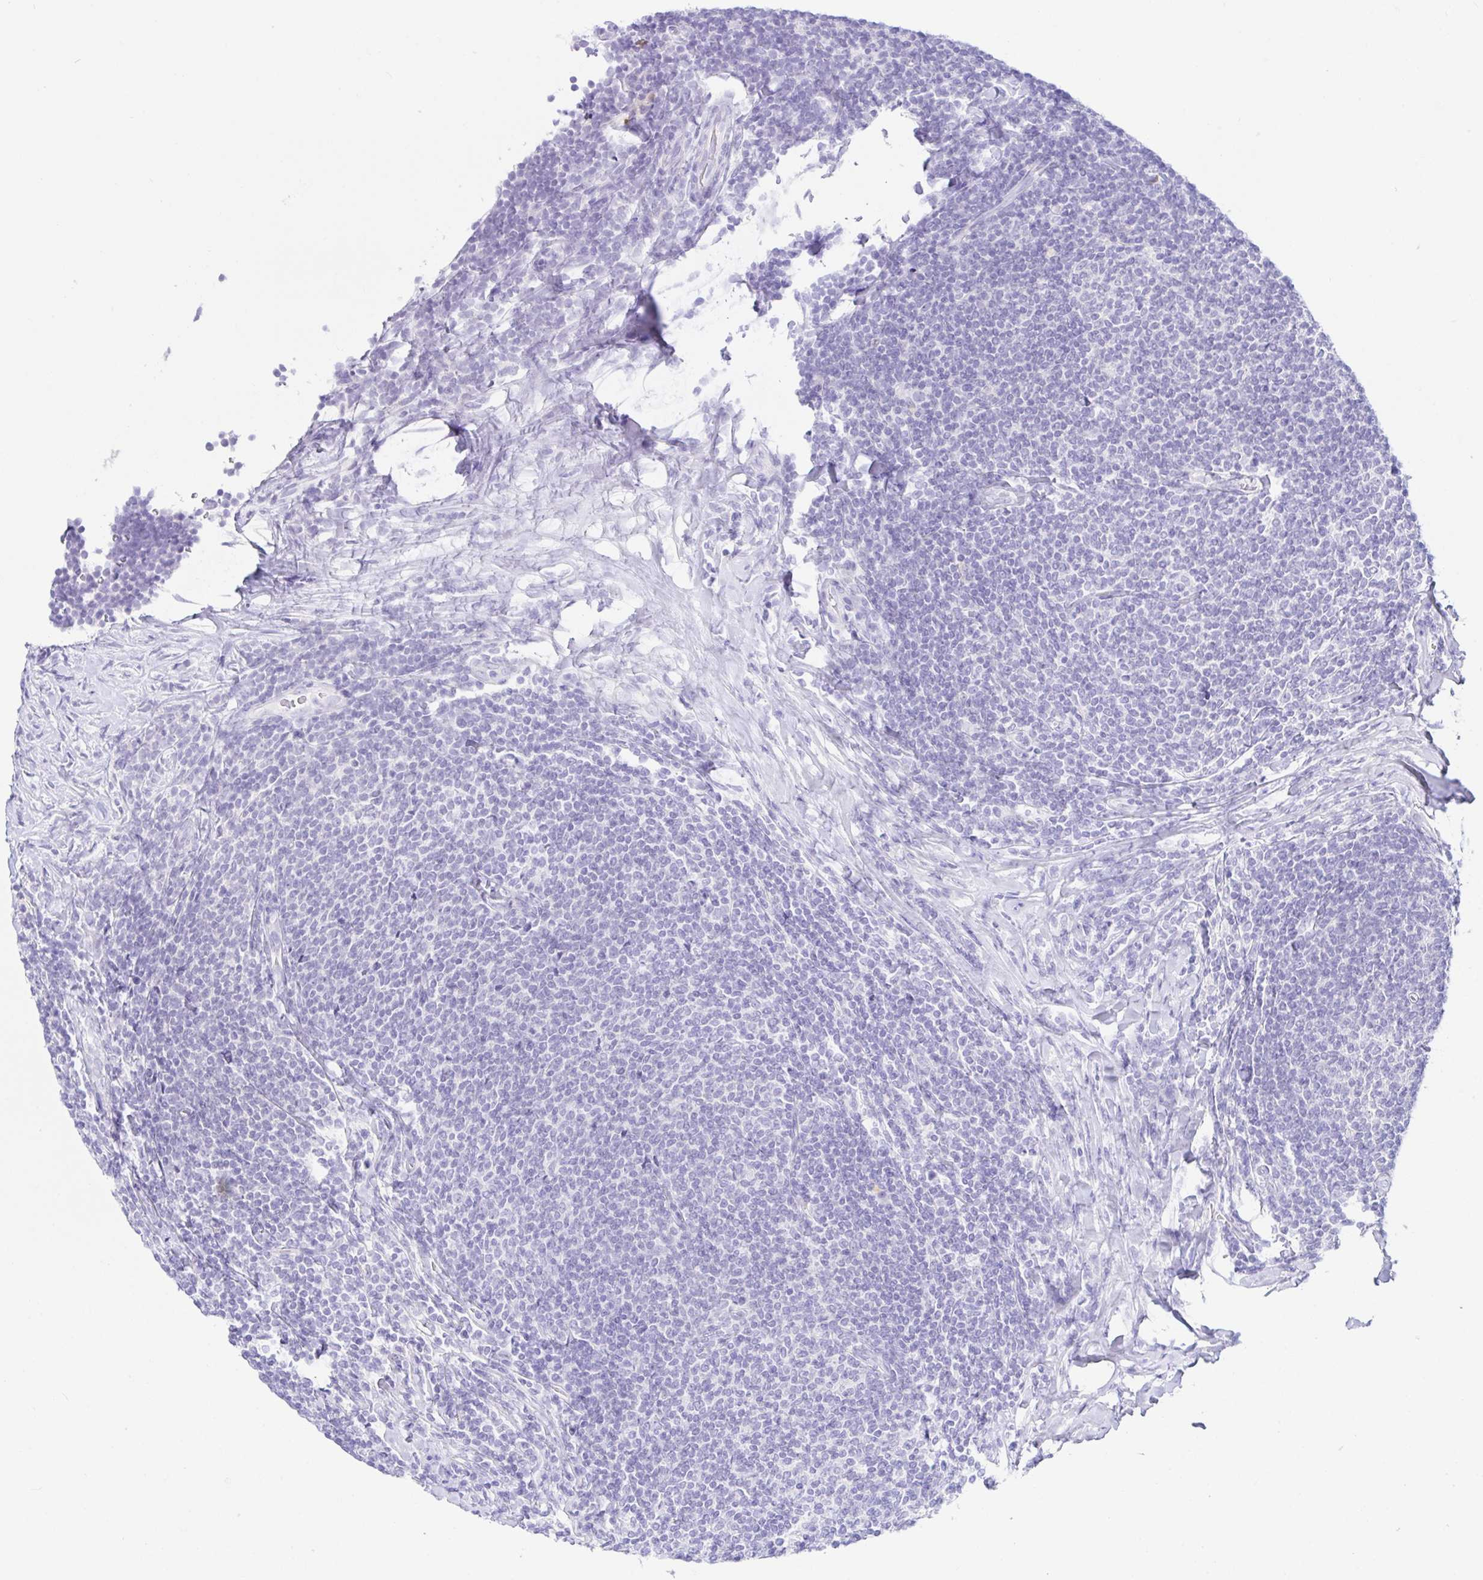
{"staining": {"intensity": "negative", "quantity": "none", "location": "none"}, "tissue": "lymphoma", "cell_type": "Tumor cells", "image_type": "cancer", "snomed": [{"axis": "morphology", "description": "Malignant lymphoma, non-Hodgkin's type, Low grade"}, {"axis": "topography", "description": "Lymph node"}], "caption": "IHC histopathology image of lymphoma stained for a protein (brown), which displays no staining in tumor cells. (Immunohistochemistry (ihc), brightfield microscopy, high magnification).", "gene": "PAX8", "patient": {"sex": "male", "age": 52}}